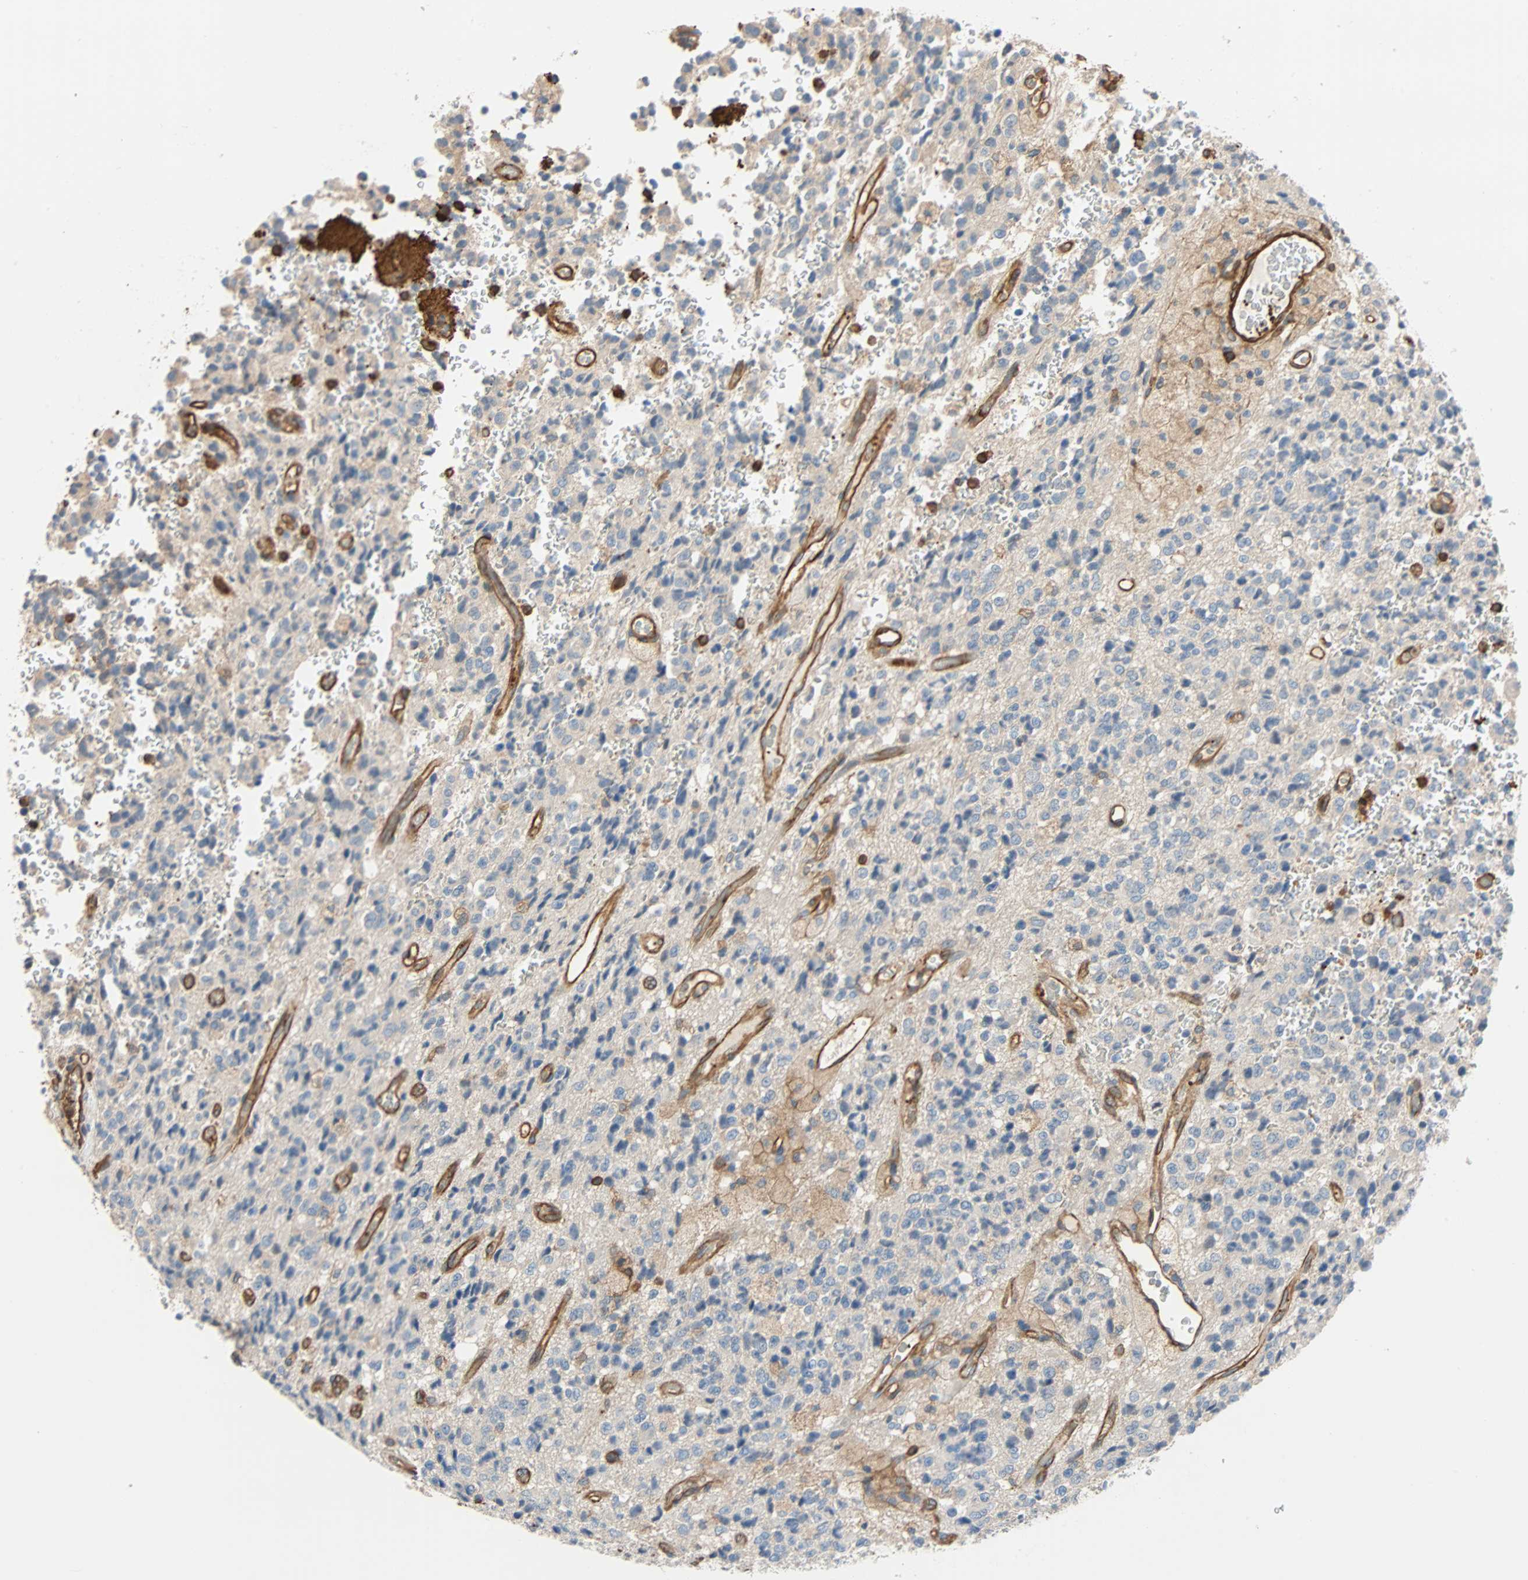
{"staining": {"intensity": "negative", "quantity": "none", "location": "none"}, "tissue": "glioma", "cell_type": "Tumor cells", "image_type": "cancer", "snomed": [{"axis": "morphology", "description": "Glioma, malignant, High grade"}, {"axis": "topography", "description": "pancreas cauda"}], "caption": "A micrograph of malignant high-grade glioma stained for a protein reveals no brown staining in tumor cells. The staining was performed using DAB to visualize the protein expression in brown, while the nuclei were stained in blue with hematoxylin (Magnification: 20x).", "gene": "GALNT10", "patient": {"sex": "male", "age": 60}}